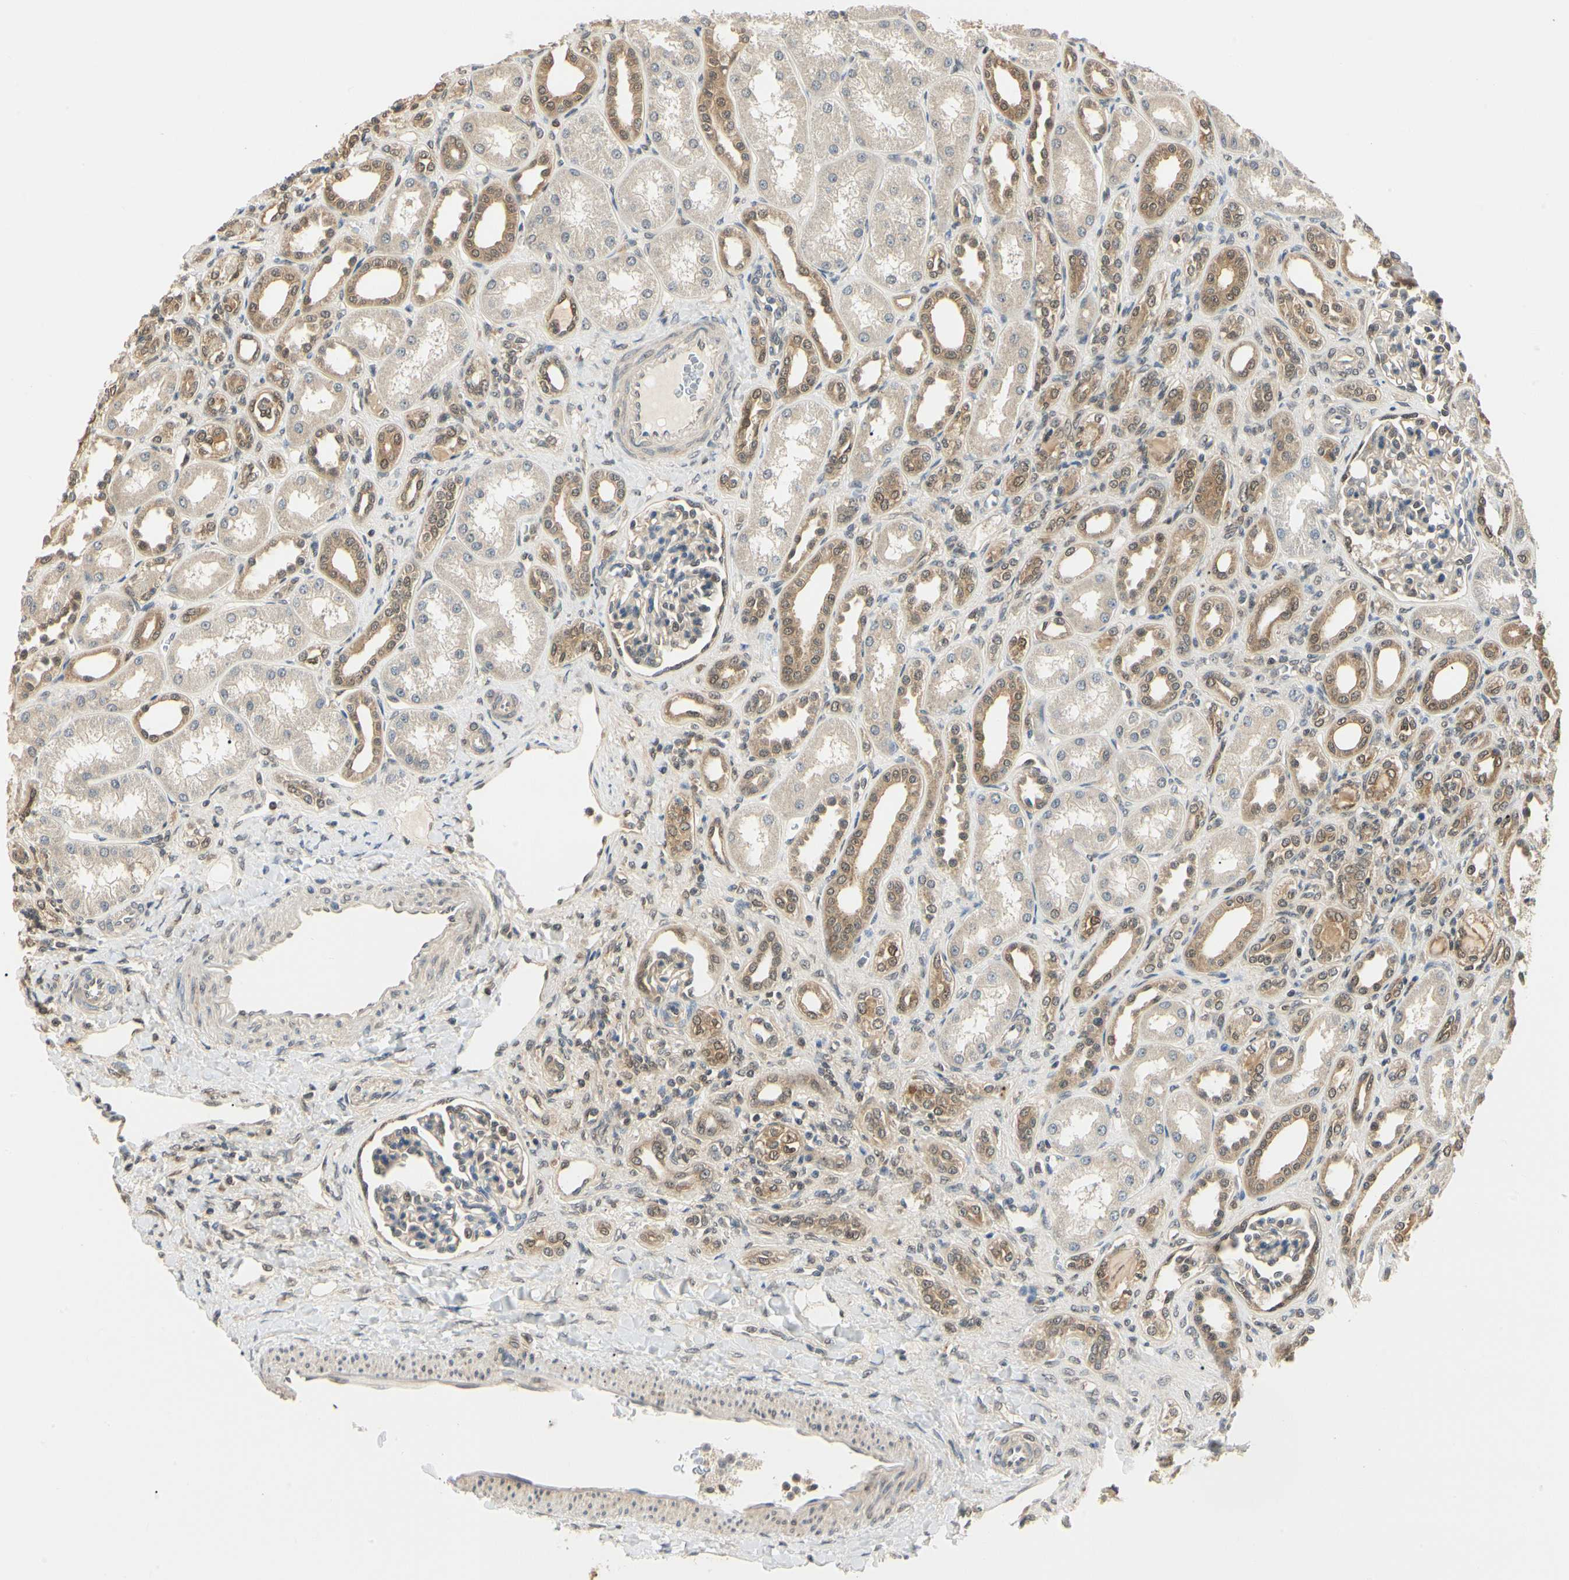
{"staining": {"intensity": "moderate", "quantity": "<25%", "location": "nuclear"}, "tissue": "kidney", "cell_type": "Cells in glomeruli", "image_type": "normal", "snomed": [{"axis": "morphology", "description": "Normal tissue, NOS"}, {"axis": "topography", "description": "Kidney"}], "caption": "IHC micrograph of normal kidney stained for a protein (brown), which demonstrates low levels of moderate nuclear expression in approximately <25% of cells in glomeruli.", "gene": "UBE2Z", "patient": {"sex": "male", "age": 7}}